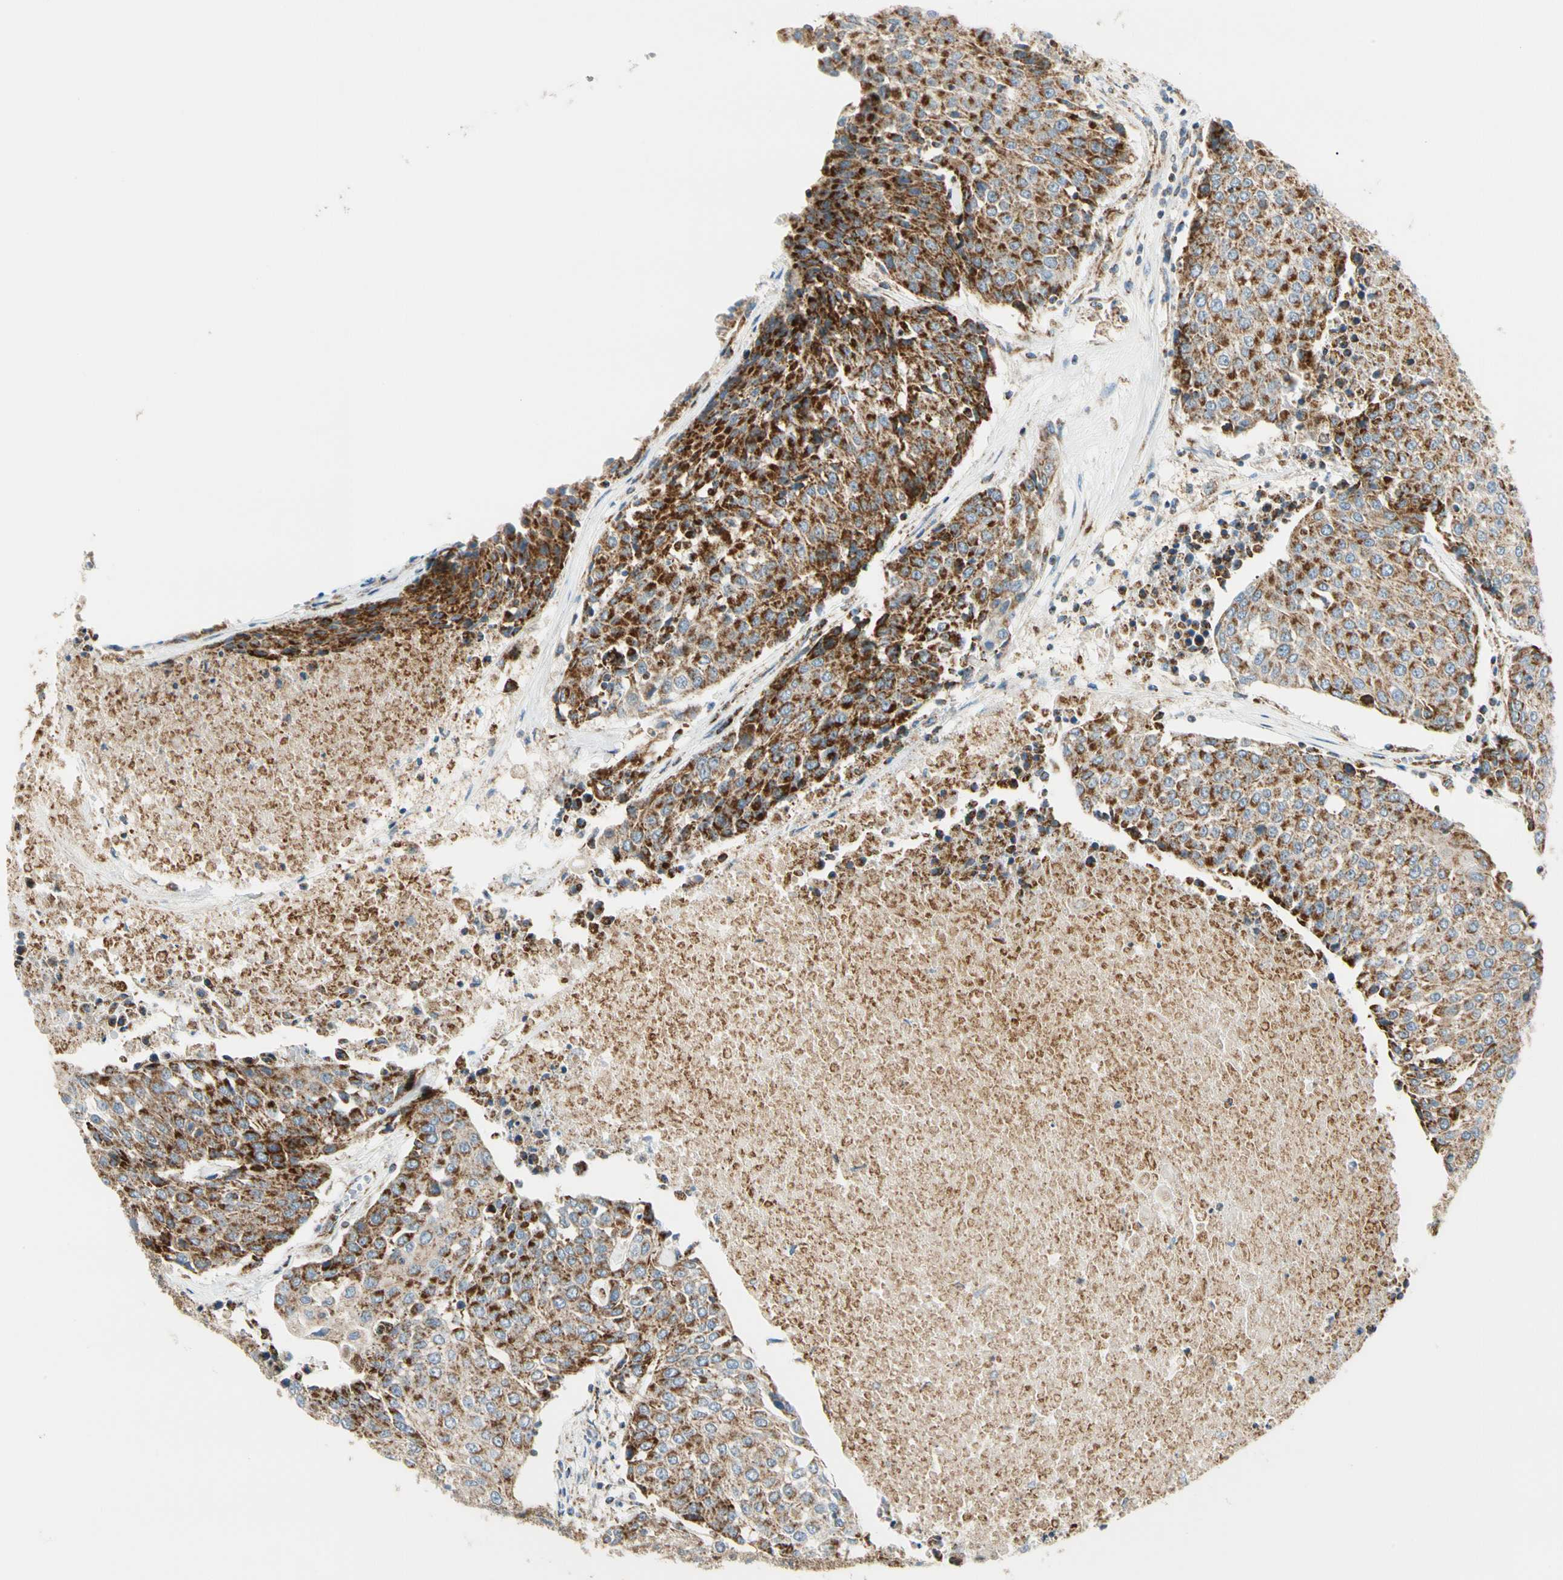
{"staining": {"intensity": "strong", "quantity": ">75%", "location": "cytoplasmic/membranous"}, "tissue": "urothelial cancer", "cell_type": "Tumor cells", "image_type": "cancer", "snomed": [{"axis": "morphology", "description": "Urothelial carcinoma, High grade"}, {"axis": "topography", "description": "Urinary bladder"}], "caption": "This photomicrograph reveals high-grade urothelial carcinoma stained with IHC to label a protein in brown. The cytoplasmic/membranous of tumor cells show strong positivity for the protein. Nuclei are counter-stained blue.", "gene": "TBC1D10A", "patient": {"sex": "female", "age": 85}}